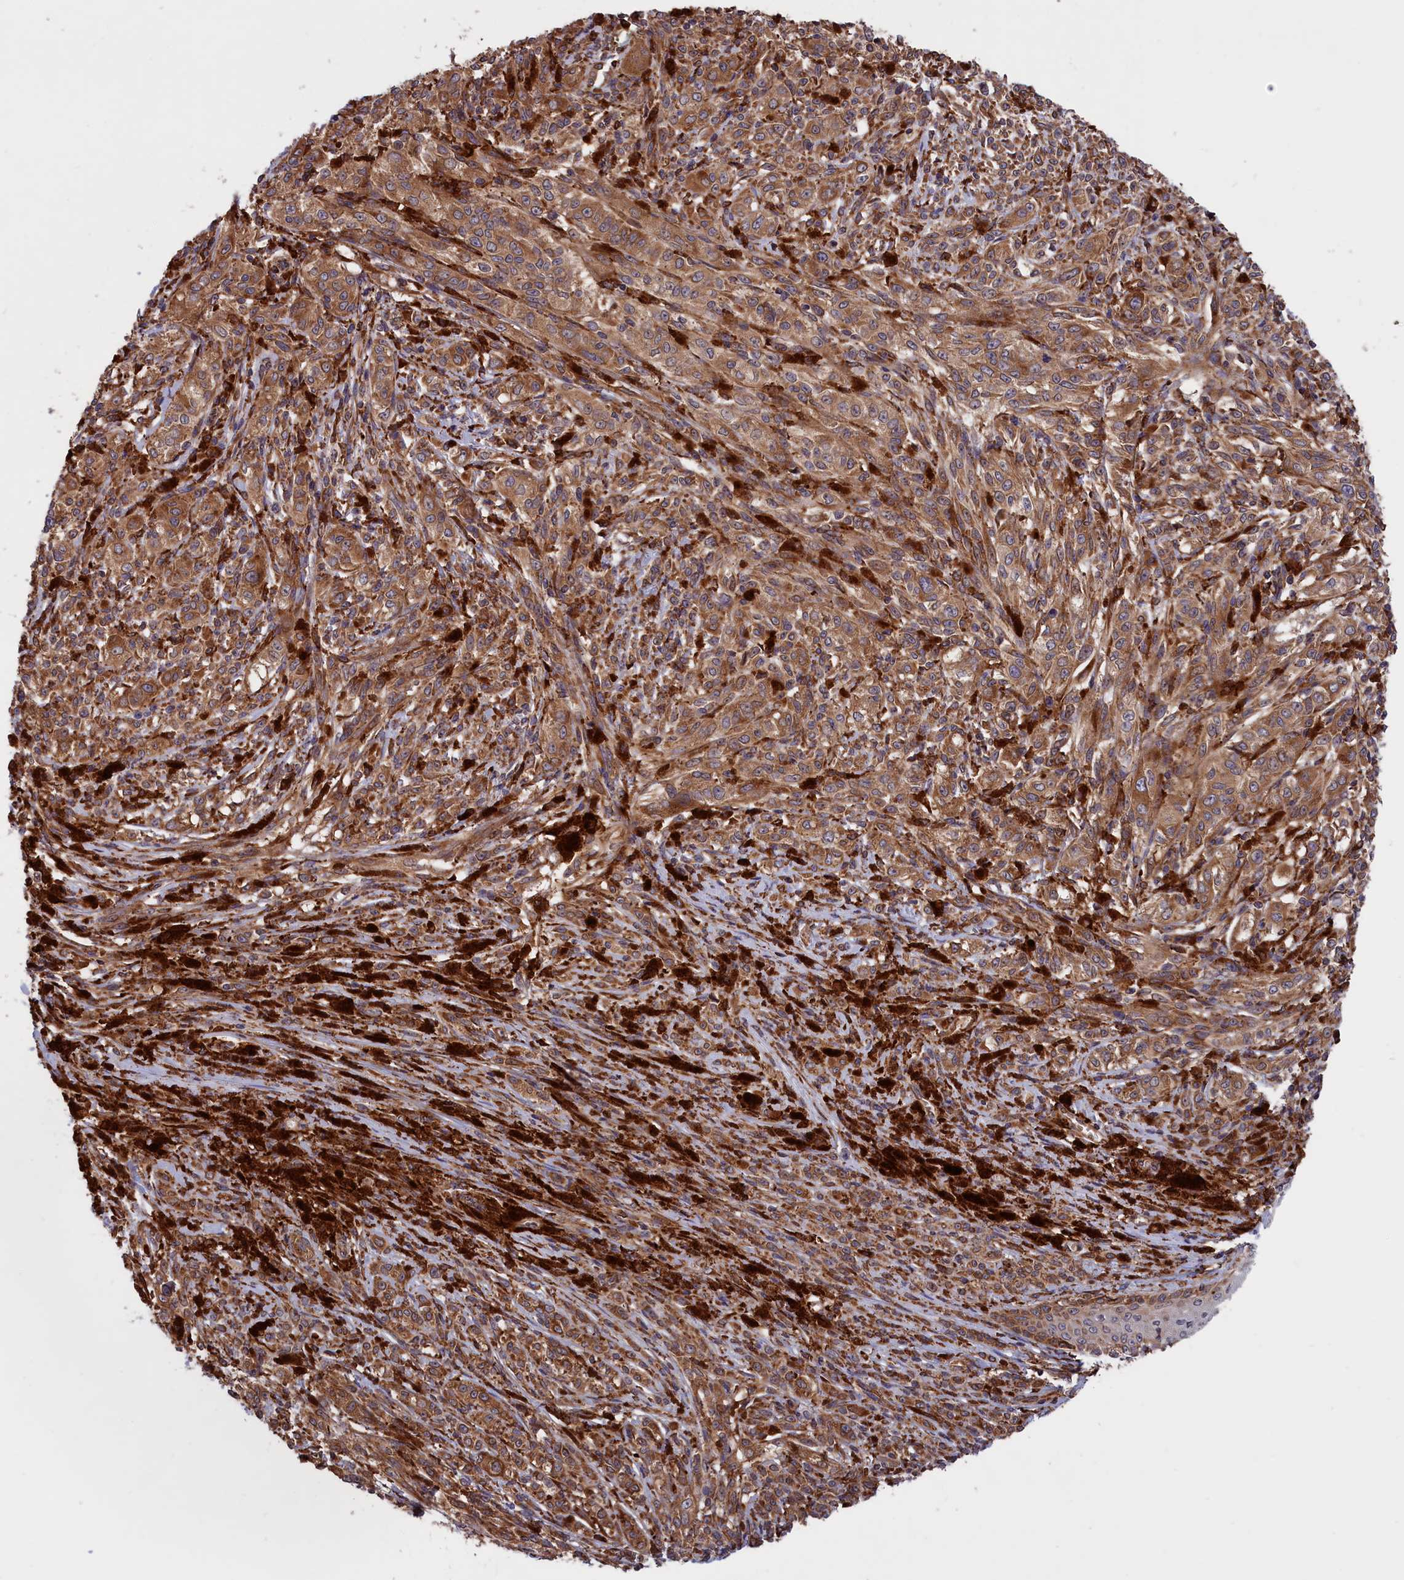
{"staining": {"intensity": "strong", "quantity": ">75%", "location": "cytoplasmic/membranous"}, "tissue": "melanoma", "cell_type": "Tumor cells", "image_type": "cancer", "snomed": [{"axis": "morphology", "description": "Malignant melanoma, NOS"}, {"axis": "topography", "description": "Skin"}], "caption": "Immunohistochemistry (IHC) staining of malignant melanoma, which demonstrates high levels of strong cytoplasmic/membranous expression in approximately >75% of tumor cells indicating strong cytoplasmic/membranous protein expression. The staining was performed using DAB (3,3'-diaminobenzidine) (brown) for protein detection and nuclei were counterstained in hematoxylin (blue).", "gene": "PLA2G4C", "patient": {"sex": "female", "age": 52}}